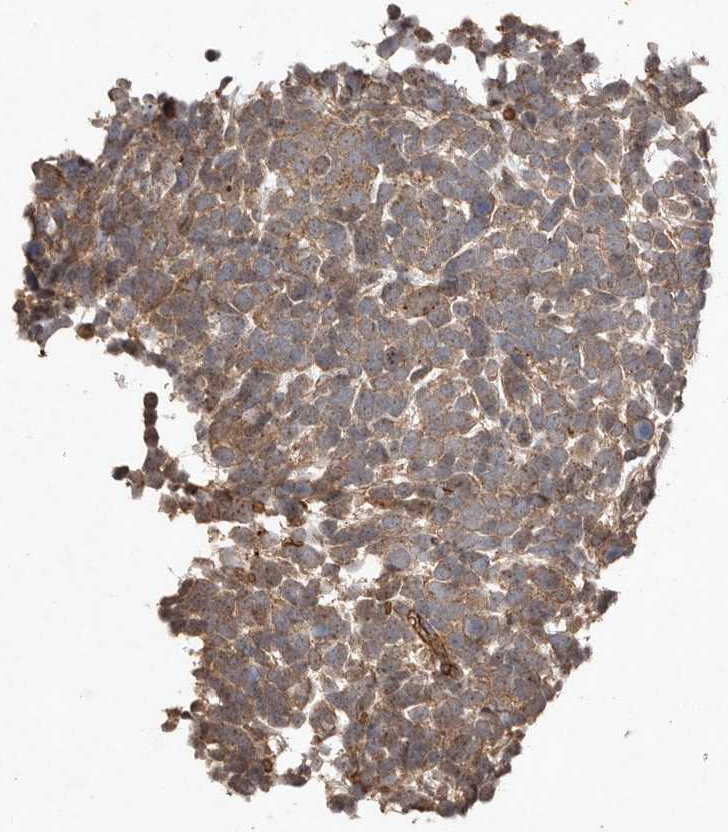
{"staining": {"intensity": "moderate", "quantity": ">75%", "location": "cytoplasmic/membranous"}, "tissue": "urothelial cancer", "cell_type": "Tumor cells", "image_type": "cancer", "snomed": [{"axis": "morphology", "description": "Urothelial carcinoma, High grade"}, {"axis": "topography", "description": "Urinary bladder"}], "caption": "Human urothelial carcinoma (high-grade) stained with a brown dye displays moderate cytoplasmic/membranous positive positivity in about >75% of tumor cells.", "gene": "DIP2C", "patient": {"sex": "female", "age": 82}}